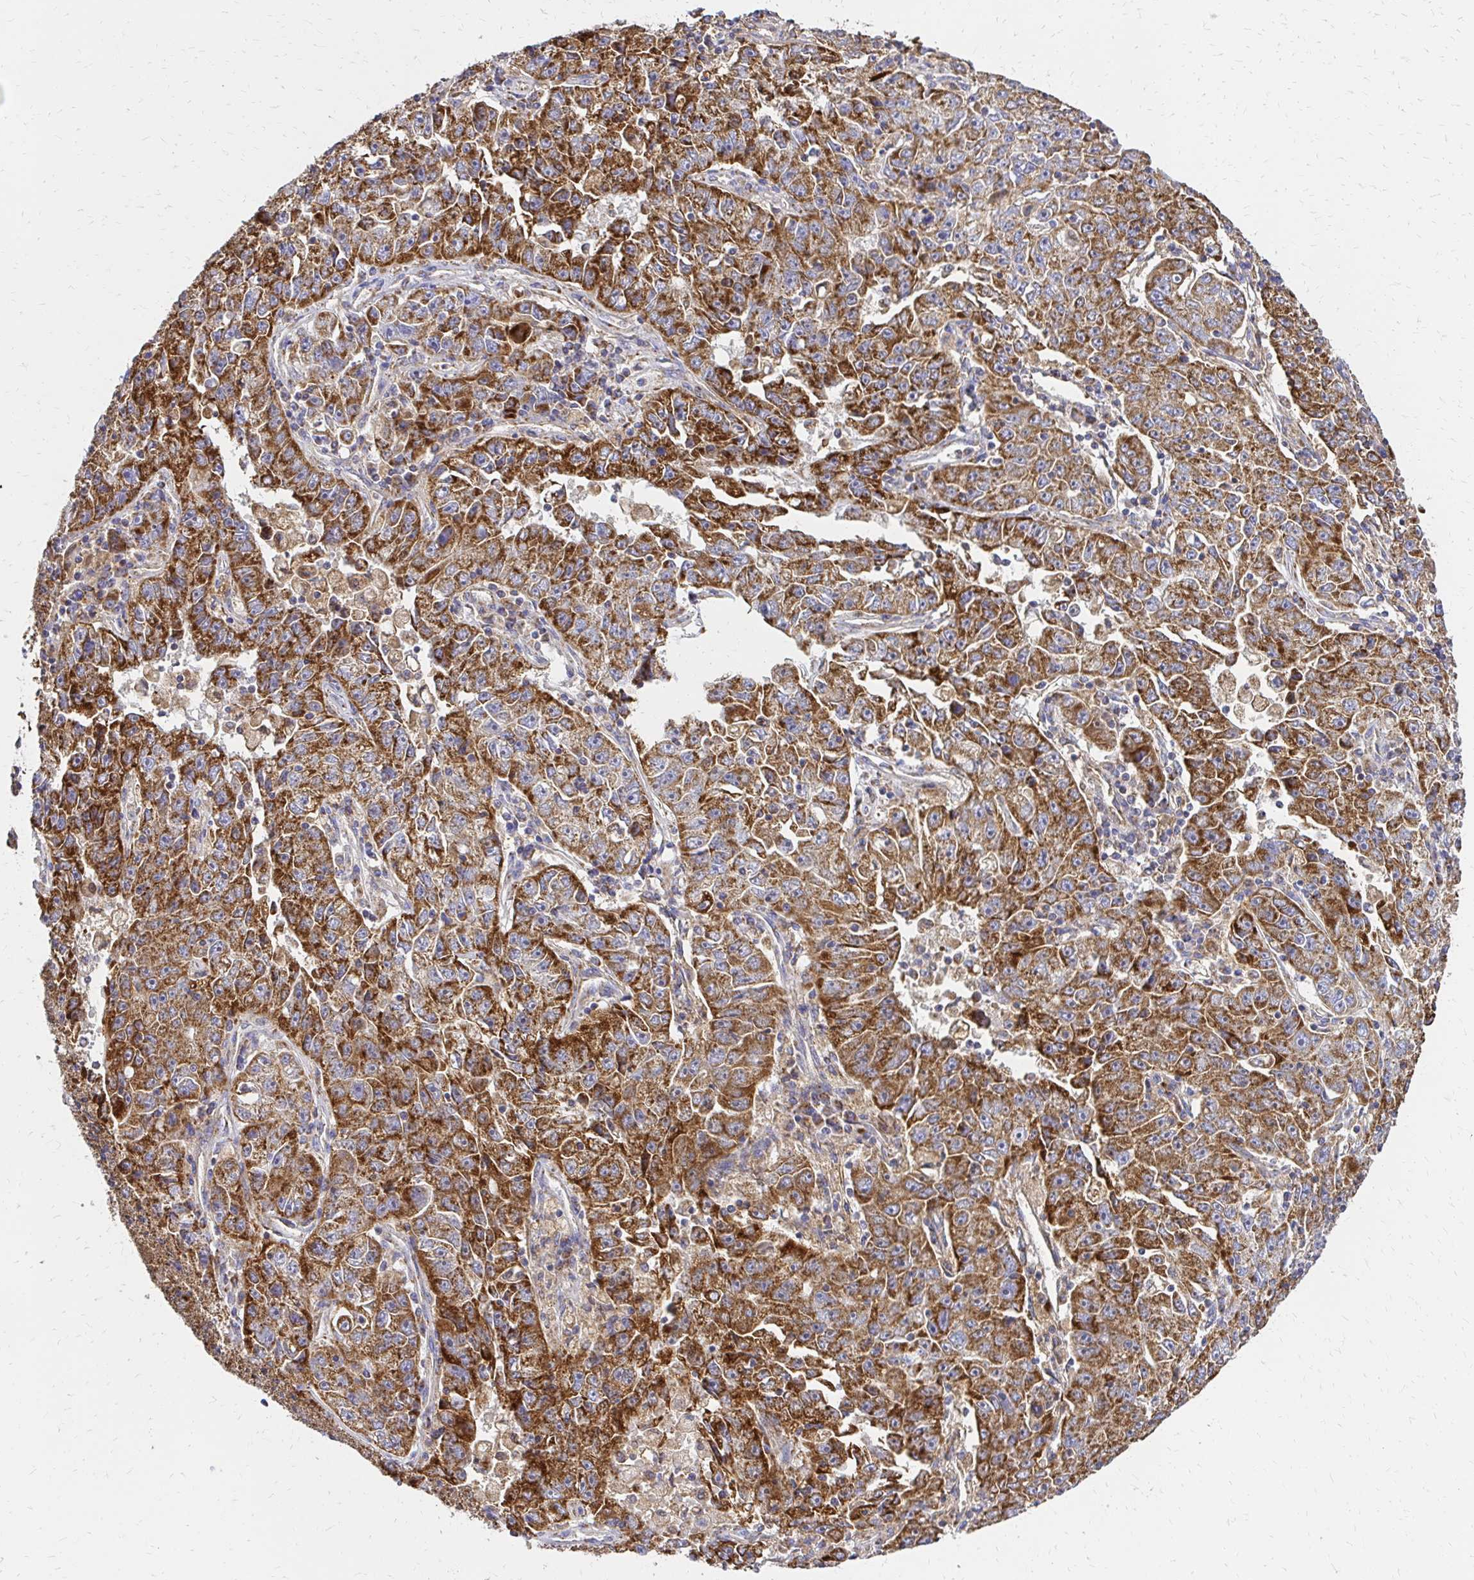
{"staining": {"intensity": "strong", "quantity": ">75%", "location": "cytoplasmic/membranous"}, "tissue": "lung cancer", "cell_type": "Tumor cells", "image_type": "cancer", "snomed": [{"axis": "morphology", "description": "Normal morphology"}, {"axis": "morphology", "description": "Adenocarcinoma, NOS"}, {"axis": "topography", "description": "Lymph node"}, {"axis": "topography", "description": "Lung"}], "caption": "The histopathology image exhibits immunohistochemical staining of lung cancer. There is strong cytoplasmic/membranous positivity is present in approximately >75% of tumor cells. The protein of interest is shown in brown color, while the nuclei are stained blue.", "gene": "MRPL13", "patient": {"sex": "female", "age": 57}}